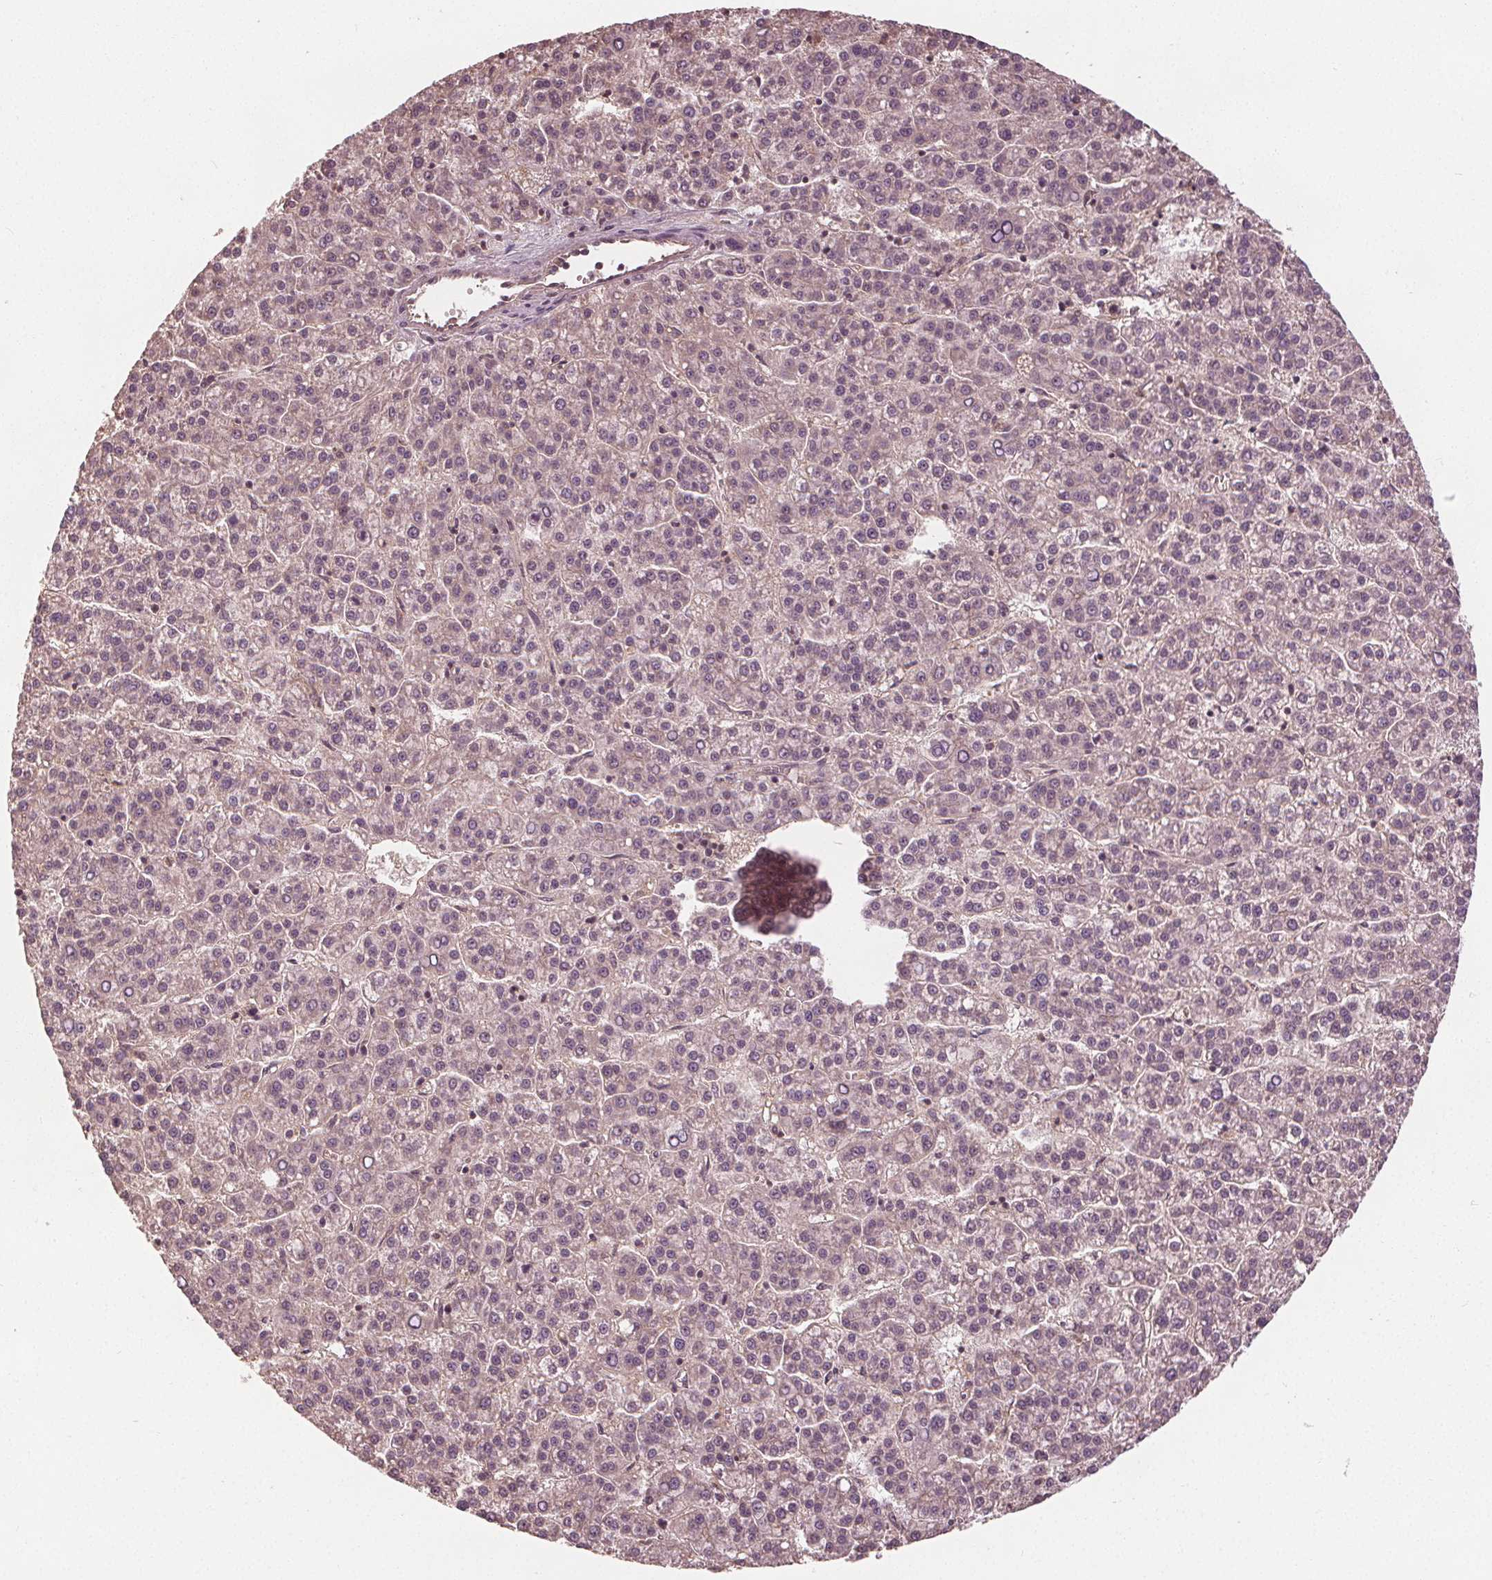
{"staining": {"intensity": "negative", "quantity": "none", "location": "none"}, "tissue": "liver cancer", "cell_type": "Tumor cells", "image_type": "cancer", "snomed": [{"axis": "morphology", "description": "Carcinoma, Hepatocellular, NOS"}, {"axis": "topography", "description": "Liver"}], "caption": "This image is of liver cancer stained with IHC to label a protein in brown with the nuclei are counter-stained blue. There is no staining in tumor cells.", "gene": "GNB2", "patient": {"sex": "female", "age": 58}}